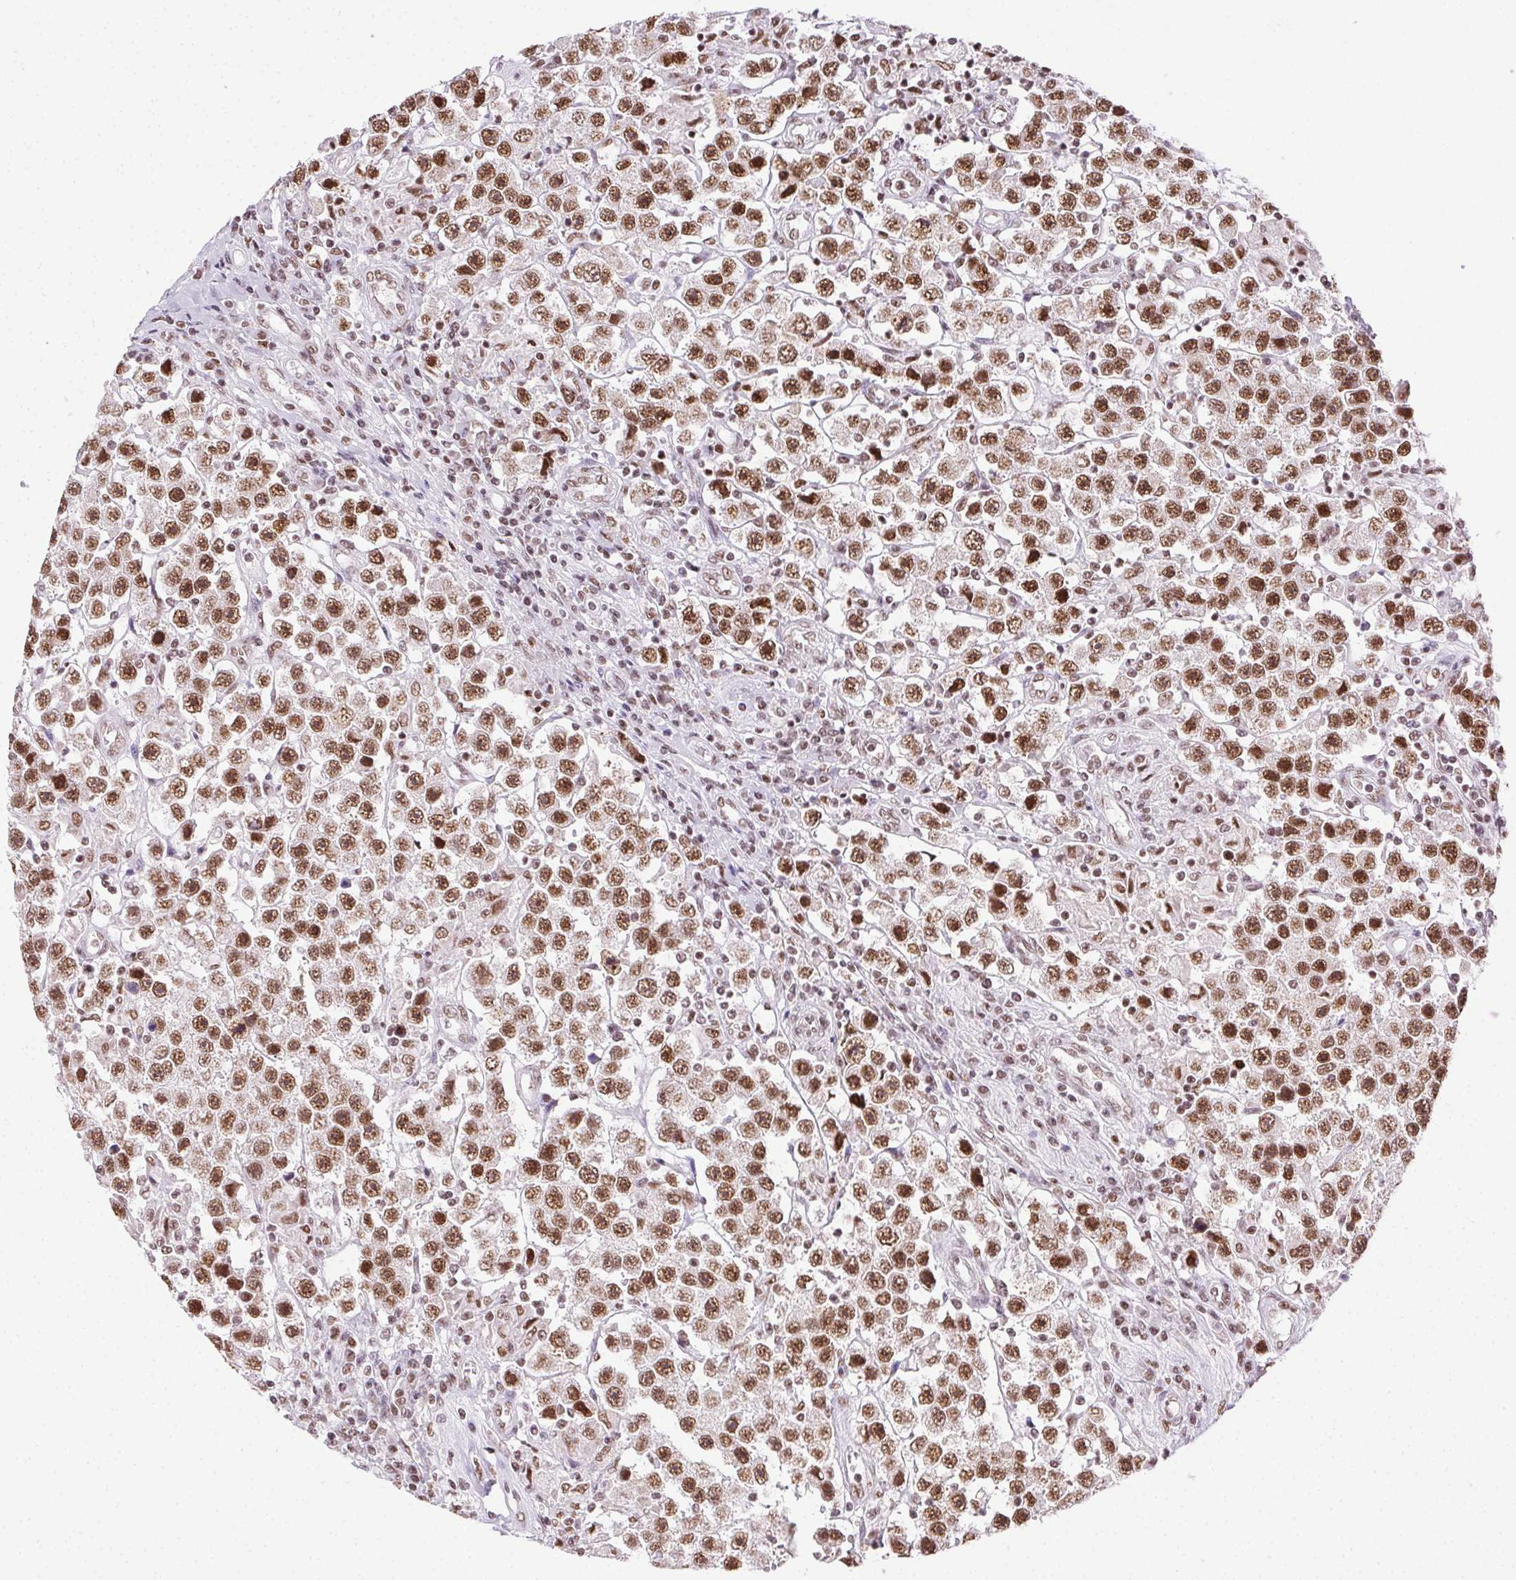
{"staining": {"intensity": "moderate", "quantity": ">75%", "location": "nuclear"}, "tissue": "testis cancer", "cell_type": "Tumor cells", "image_type": "cancer", "snomed": [{"axis": "morphology", "description": "Seminoma, NOS"}, {"axis": "topography", "description": "Testis"}], "caption": "This photomicrograph shows immunohistochemistry (IHC) staining of testis cancer, with medium moderate nuclear expression in approximately >75% of tumor cells.", "gene": "TRA2B", "patient": {"sex": "male", "age": 45}}